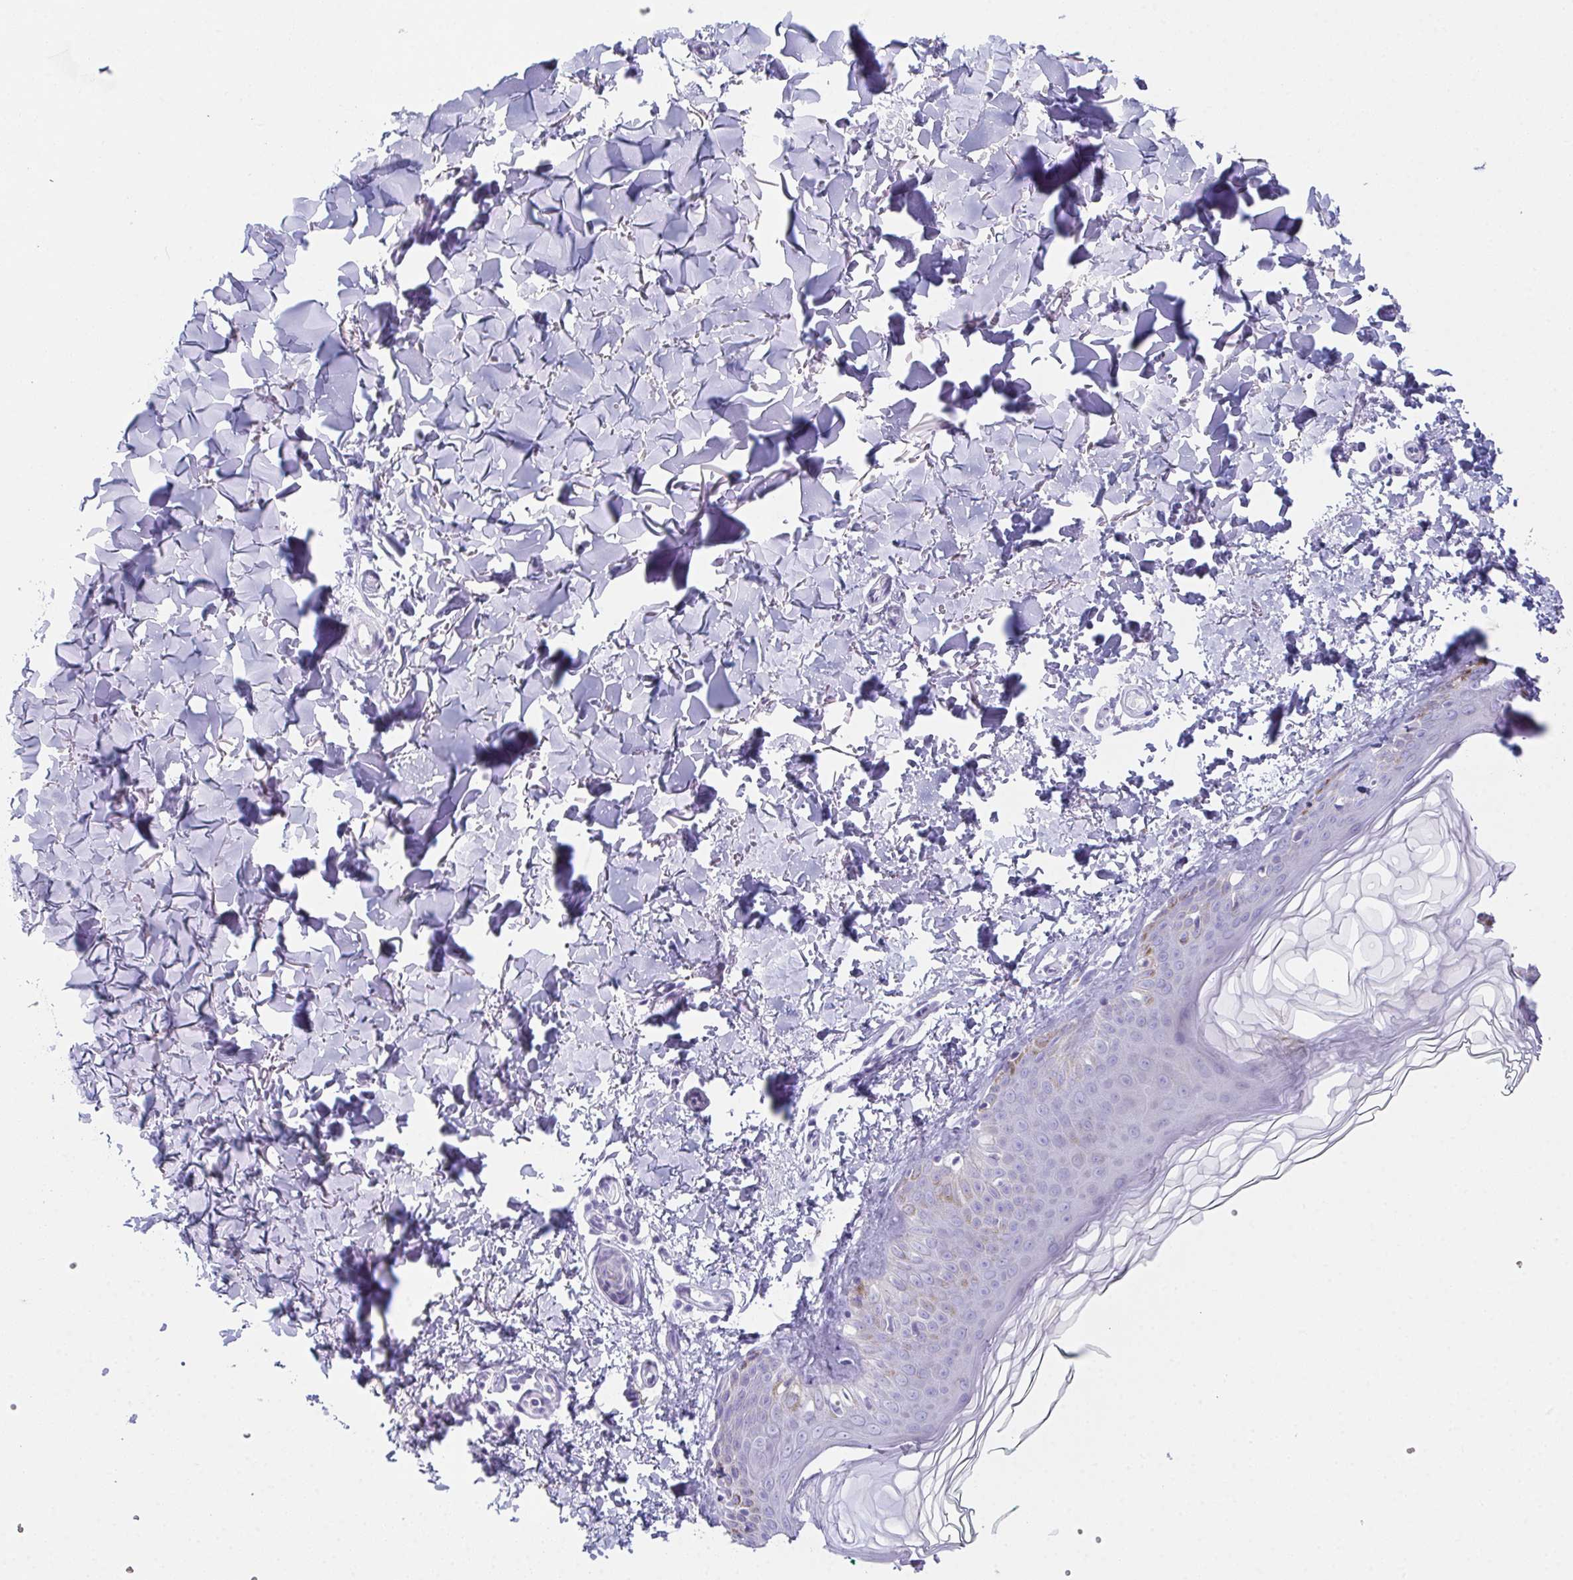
{"staining": {"intensity": "negative", "quantity": "none", "location": "none"}, "tissue": "skin", "cell_type": "Fibroblasts", "image_type": "normal", "snomed": [{"axis": "morphology", "description": "Normal tissue, NOS"}, {"axis": "topography", "description": "Skin"}, {"axis": "topography", "description": "Peripheral nerve tissue"}], "caption": "A high-resolution image shows IHC staining of benign skin, which exhibits no significant staining in fibroblasts.", "gene": "TEX19", "patient": {"sex": "female", "age": 45}}